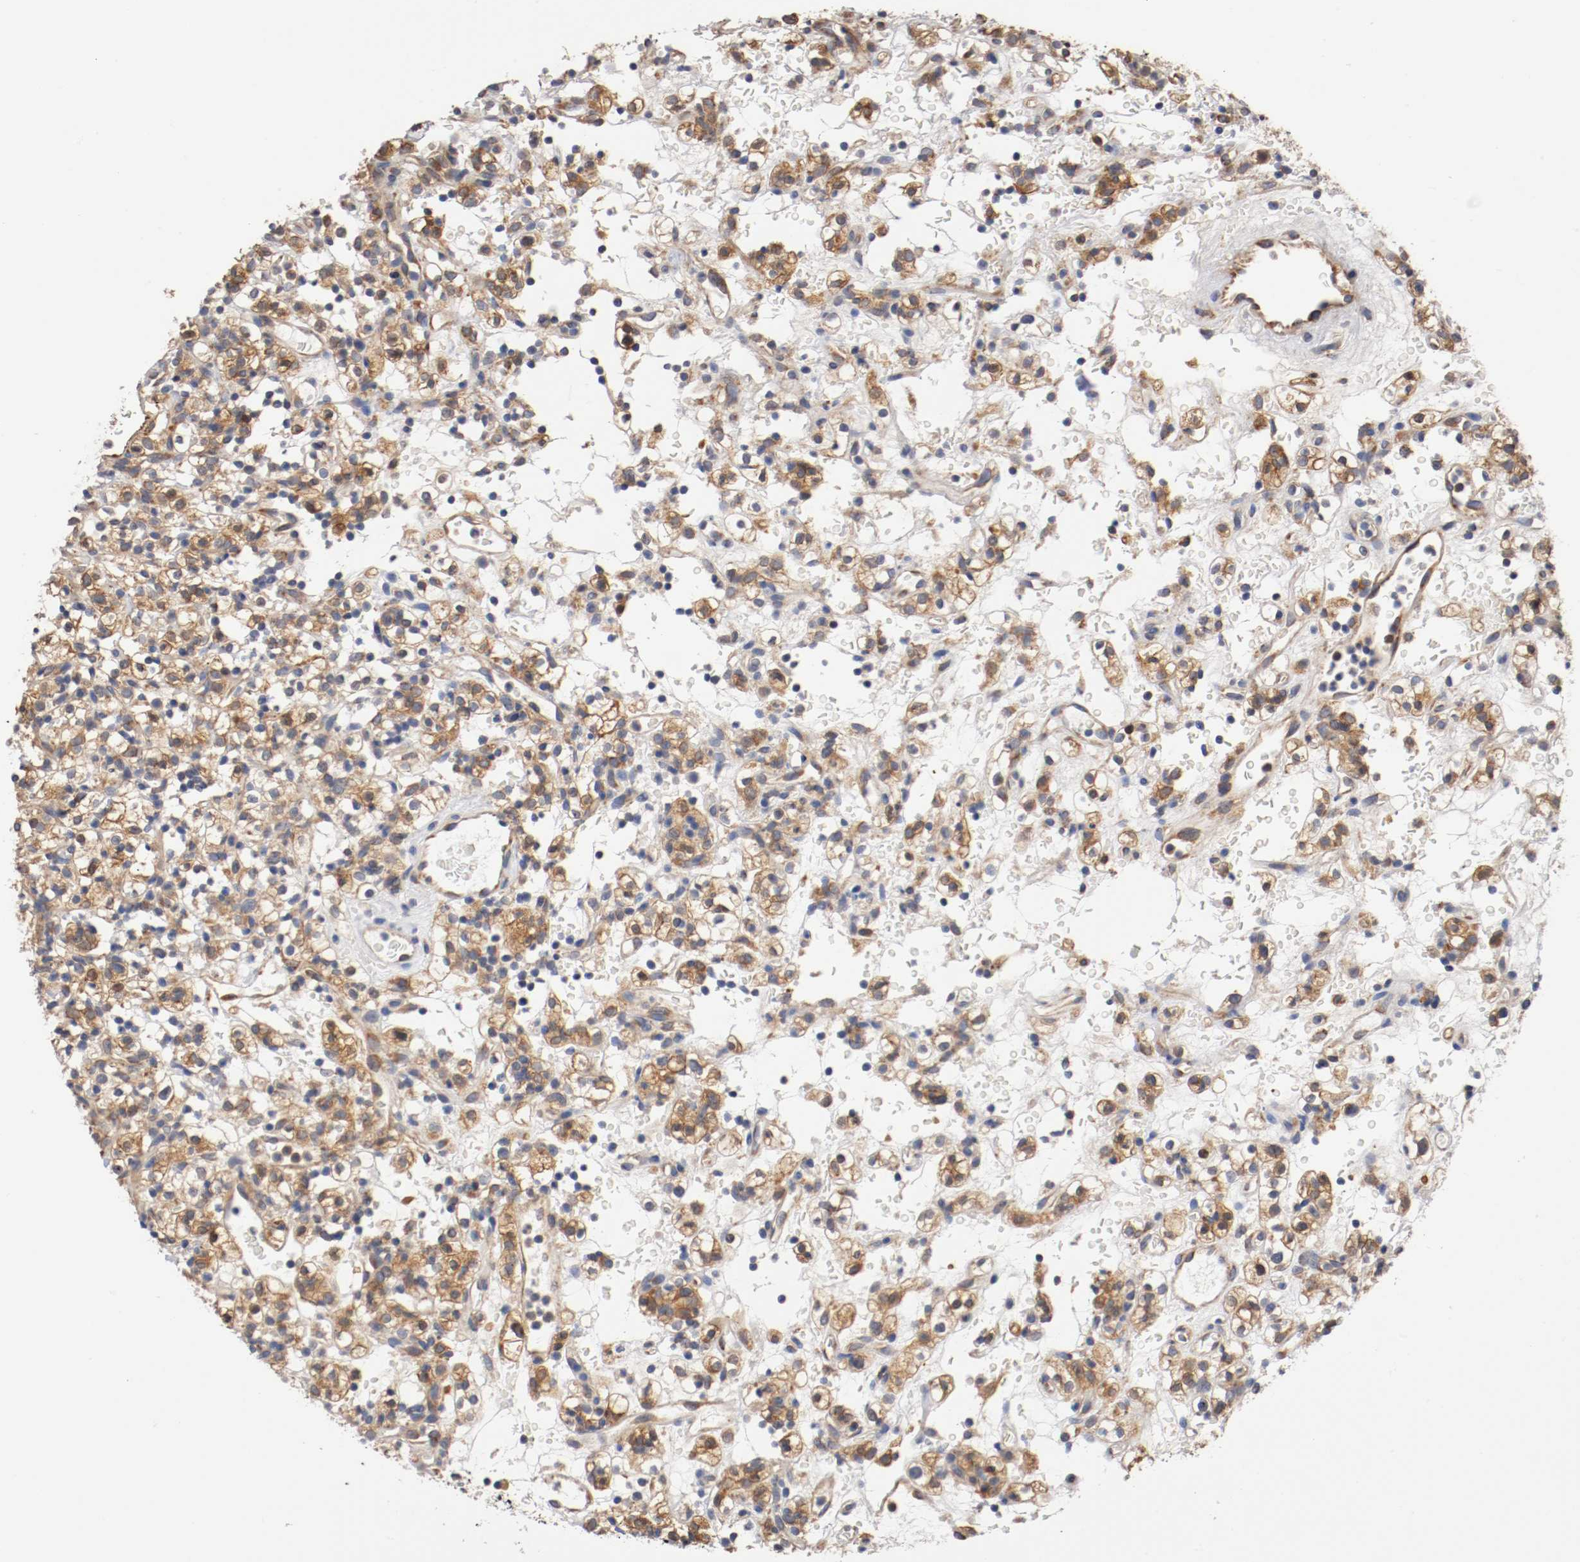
{"staining": {"intensity": "moderate", "quantity": ">75%", "location": "cytoplasmic/membranous"}, "tissue": "renal cancer", "cell_type": "Tumor cells", "image_type": "cancer", "snomed": [{"axis": "morphology", "description": "Normal tissue, NOS"}, {"axis": "morphology", "description": "Adenocarcinoma, NOS"}, {"axis": "topography", "description": "Kidney"}], "caption": "A high-resolution image shows immunohistochemistry (IHC) staining of renal cancer (adenocarcinoma), which reveals moderate cytoplasmic/membranous expression in approximately >75% of tumor cells.", "gene": "TNFSF13", "patient": {"sex": "female", "age": 72}}